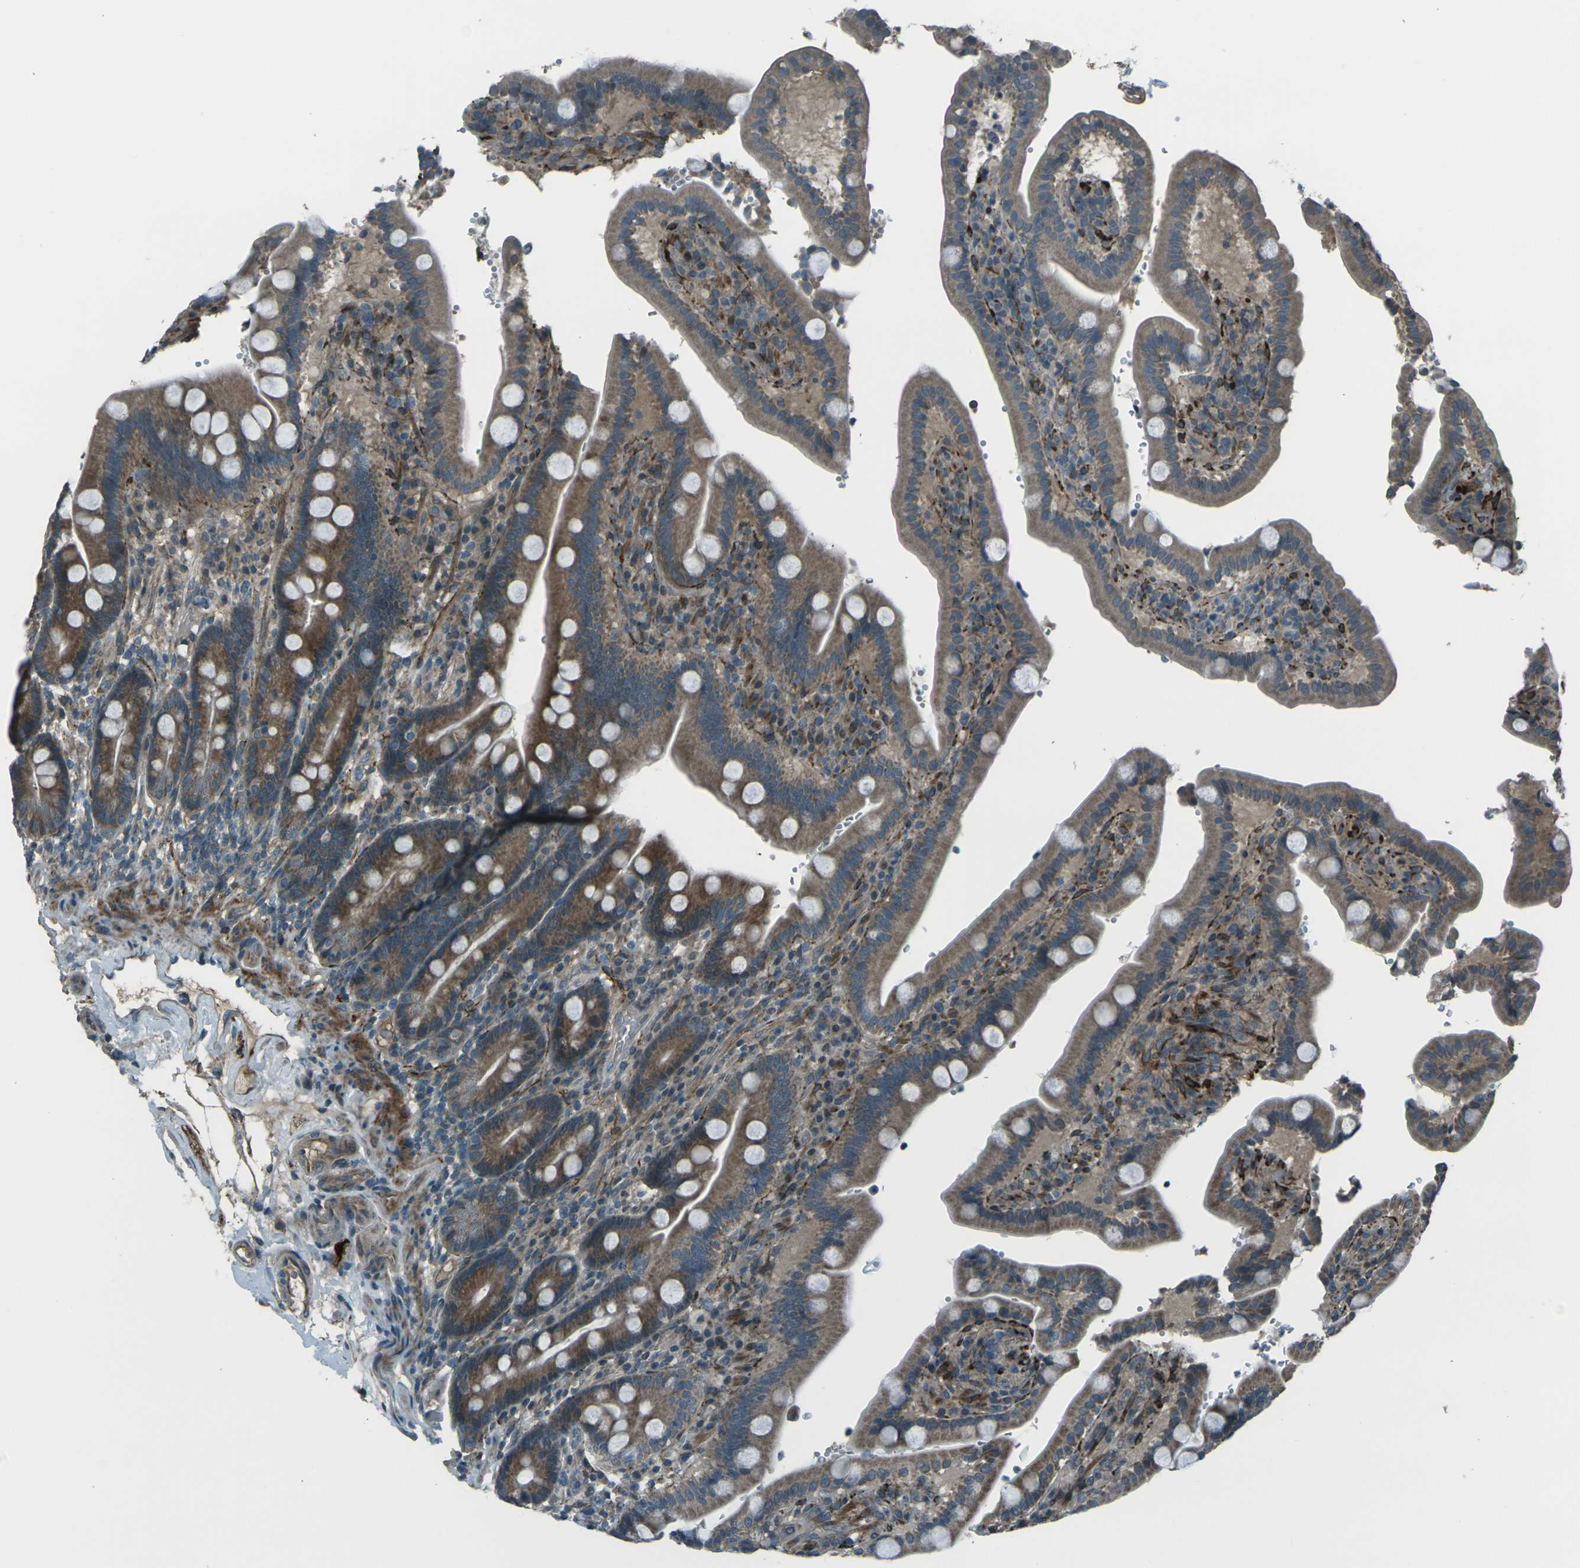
{"staining": {"intensity": "moderate", "quantity": ">75%", "location": "cytoplasmic/membranous"}, "tissue": "duodenum", "cell_type": "Glandular cells", "image_type": "normal", "snomed": [{"axis": "morphology", "description": "Normal tissue, NOS"}, {"axis": "topography", "description": "Small intestine, NOS"}], "caption": "Immunohistochemistry (IHC) (DAB (3,3'-diaminobenzidine)) staining of normal duodenum displays moderate cytoplasmic/membranous protein staining in approximately >75% of glandular cells.", "gene": "LSMEM1", "patient": {"sex": "female", "age": 71}}